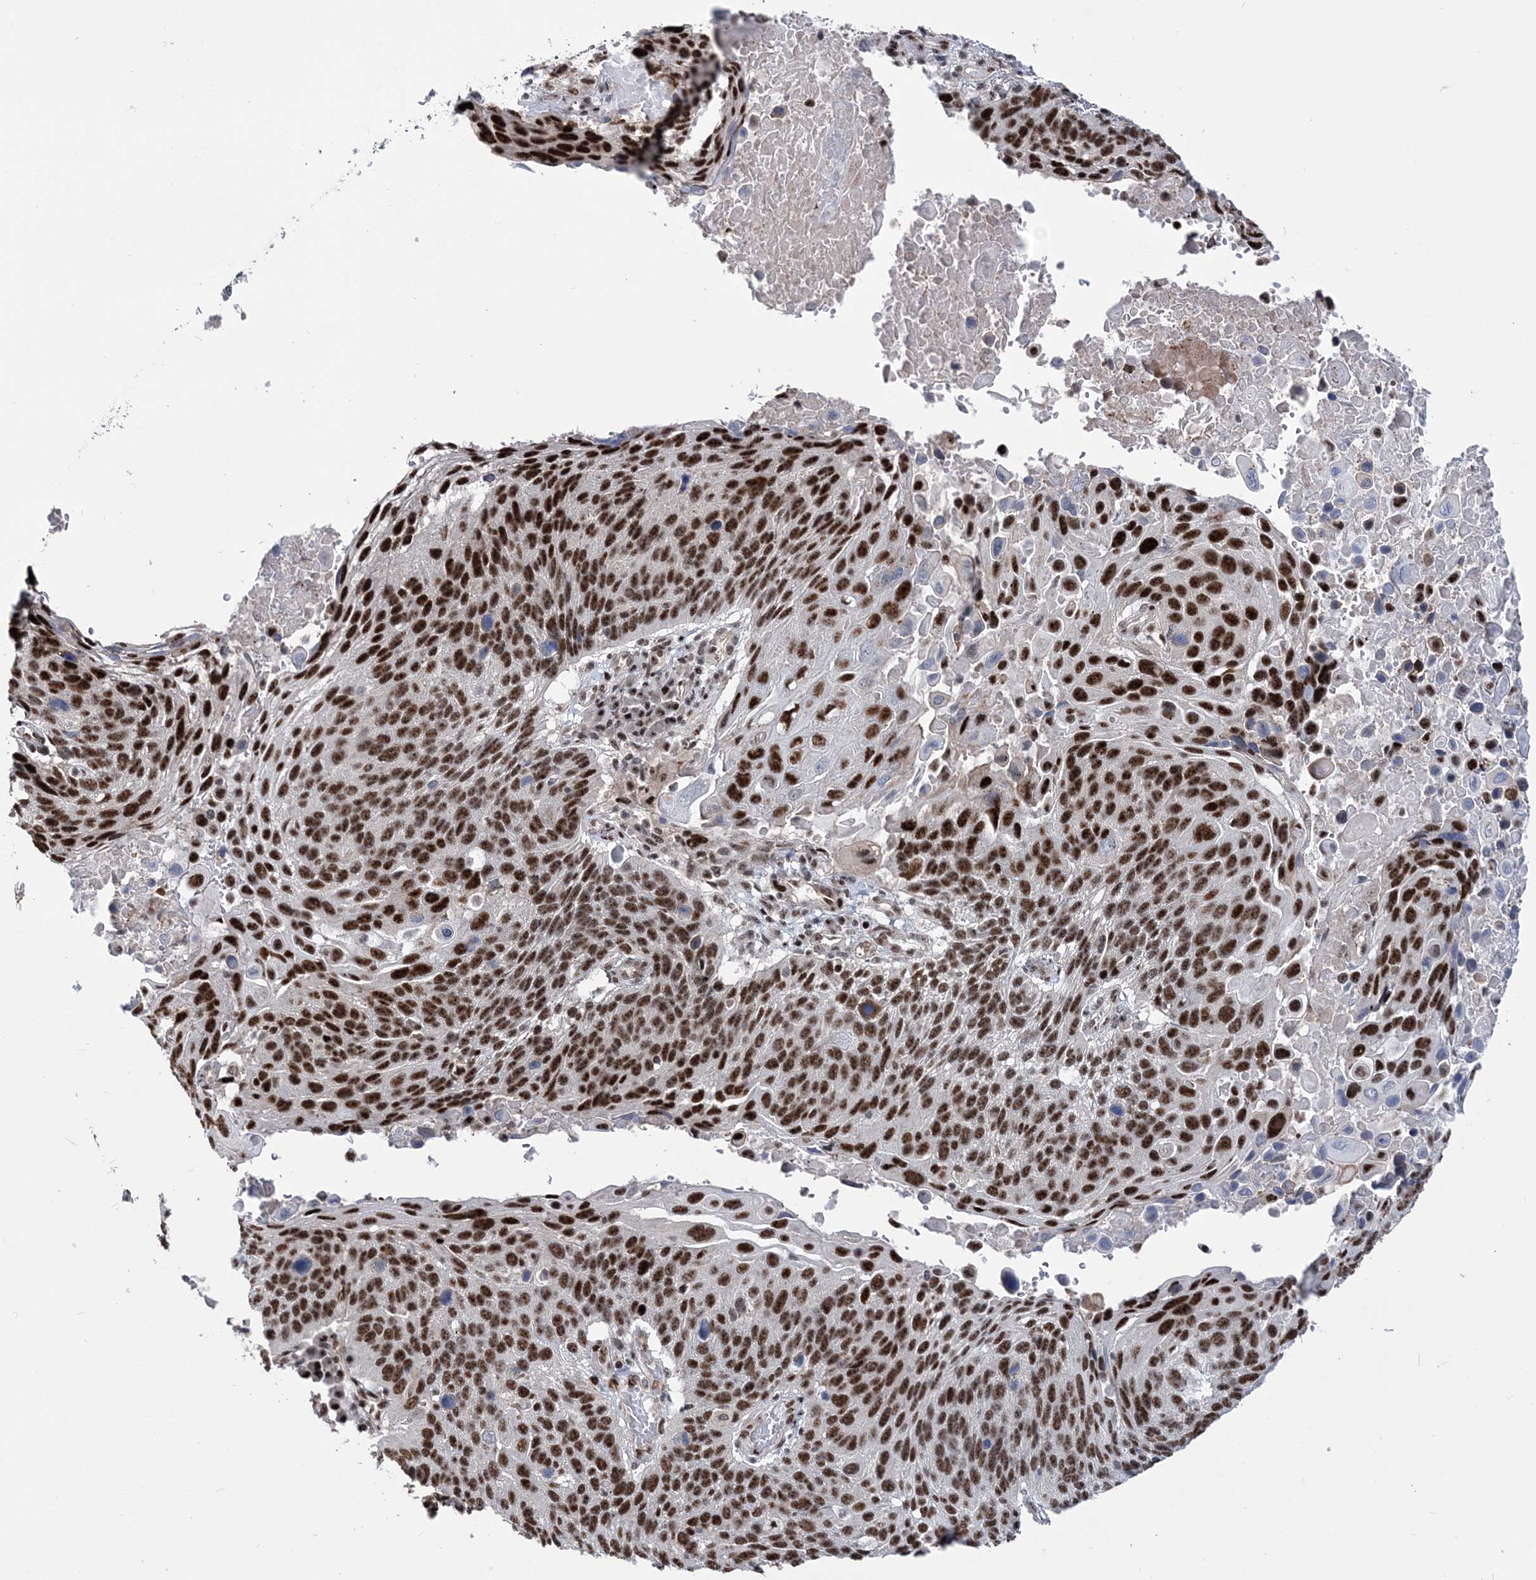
{"staining": {"intensity": "strong", "quantity": ">75%", "location": "nuclear"}, "tissue": "lung cancer", "cell_type": "Tumor cells", "image_type": "cancer", "snomed": [{"axis": "morphology", "description": "Squamous cell carcinoma, NOS"}, {"axis": "topography", "description": "Lung"}], "caption": "A brown stain shows strong nuclear positivity of a protein in human lung cancer (squamous cell carcinoma) tumor cells.", "gene": "TATDN2", "patient": {"sex": "male", "age": 66}}